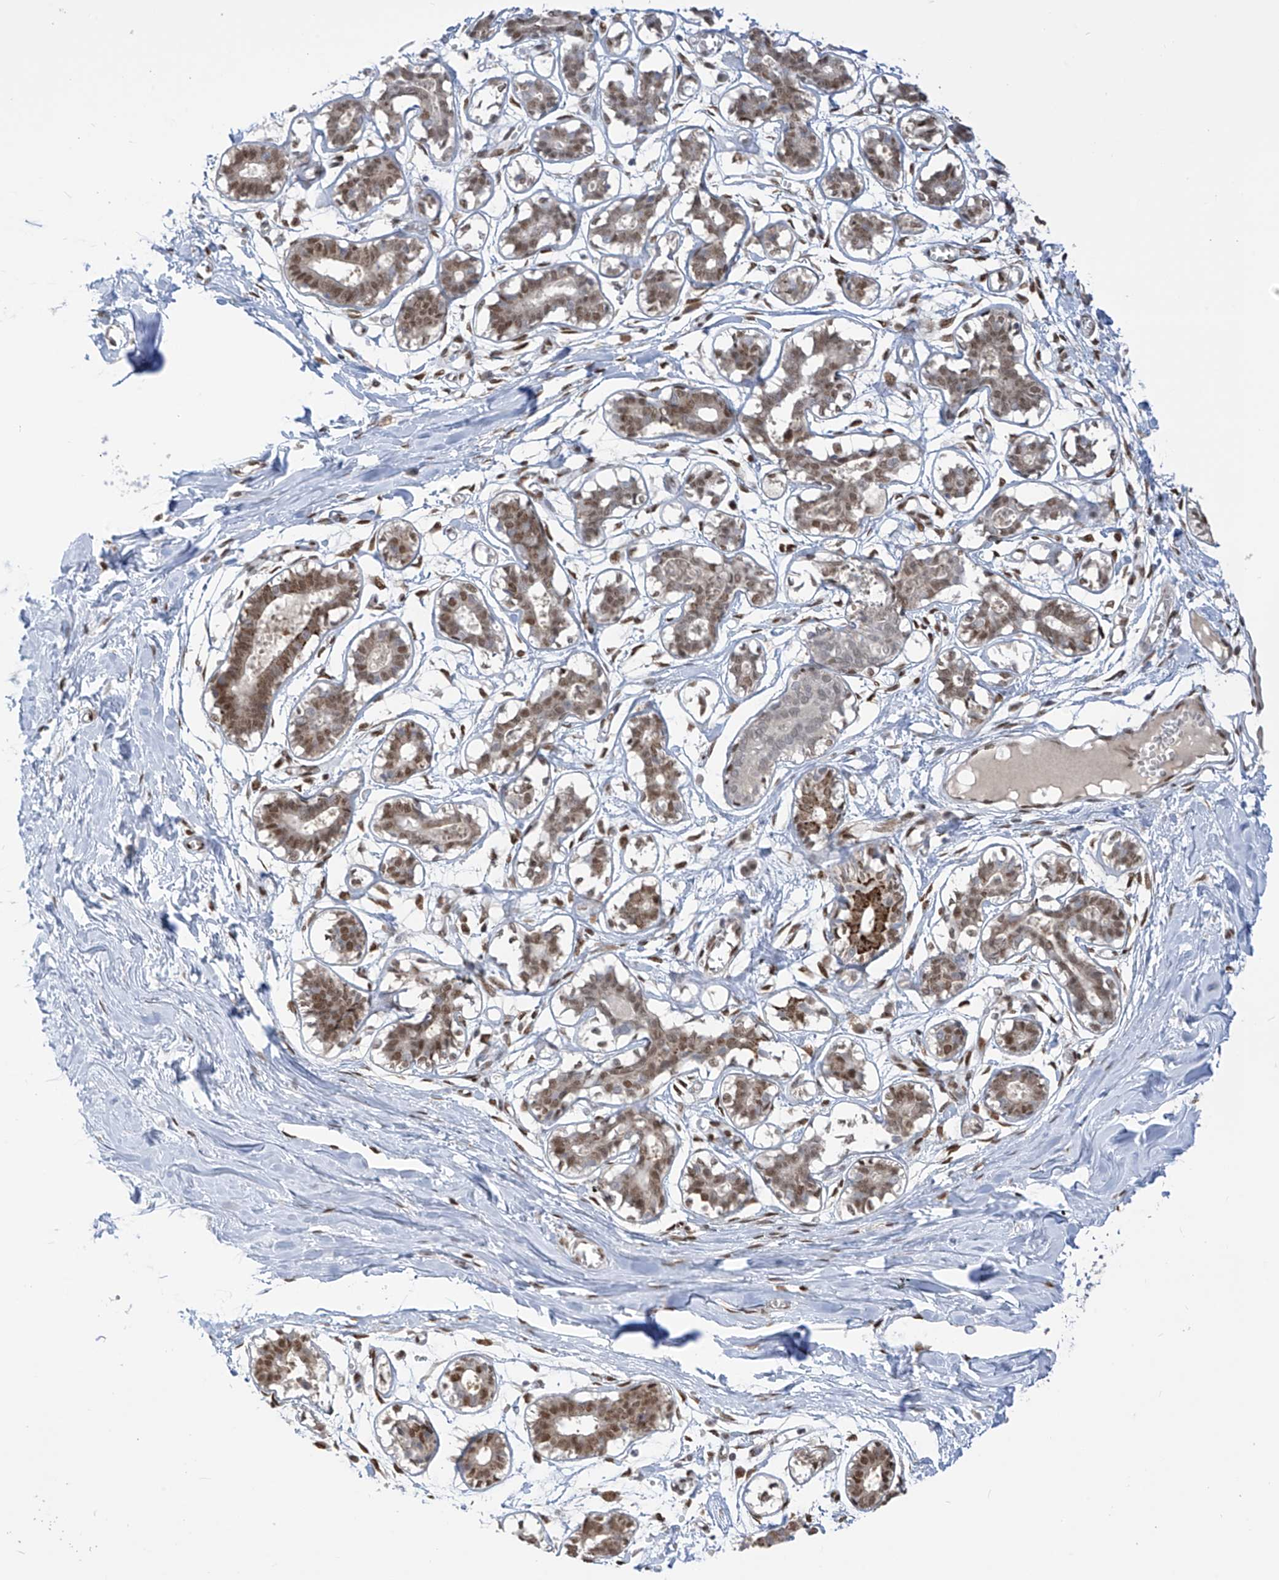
{"staining": {"intensity": "moderate", "quantity": ">75%", "location": "nuclear"}, "tissue": "breast", "cell_type": "Adipocytes", "image_type": "normal", "snomed": [{"axis": "morphology", "description": "Normal tissue, NOS"}, {"axis": "topography", "description": "Breast"}], "caption": "Immunohistochemistry (IHC) histopathology image of unremarkable human breast stained for a protein (brown), which shows medium levels of moderate nuclear positivity in about >75% of adipocytes.", "gene": "PM20D2", "patient": {"sex": "female", "age": 27}}